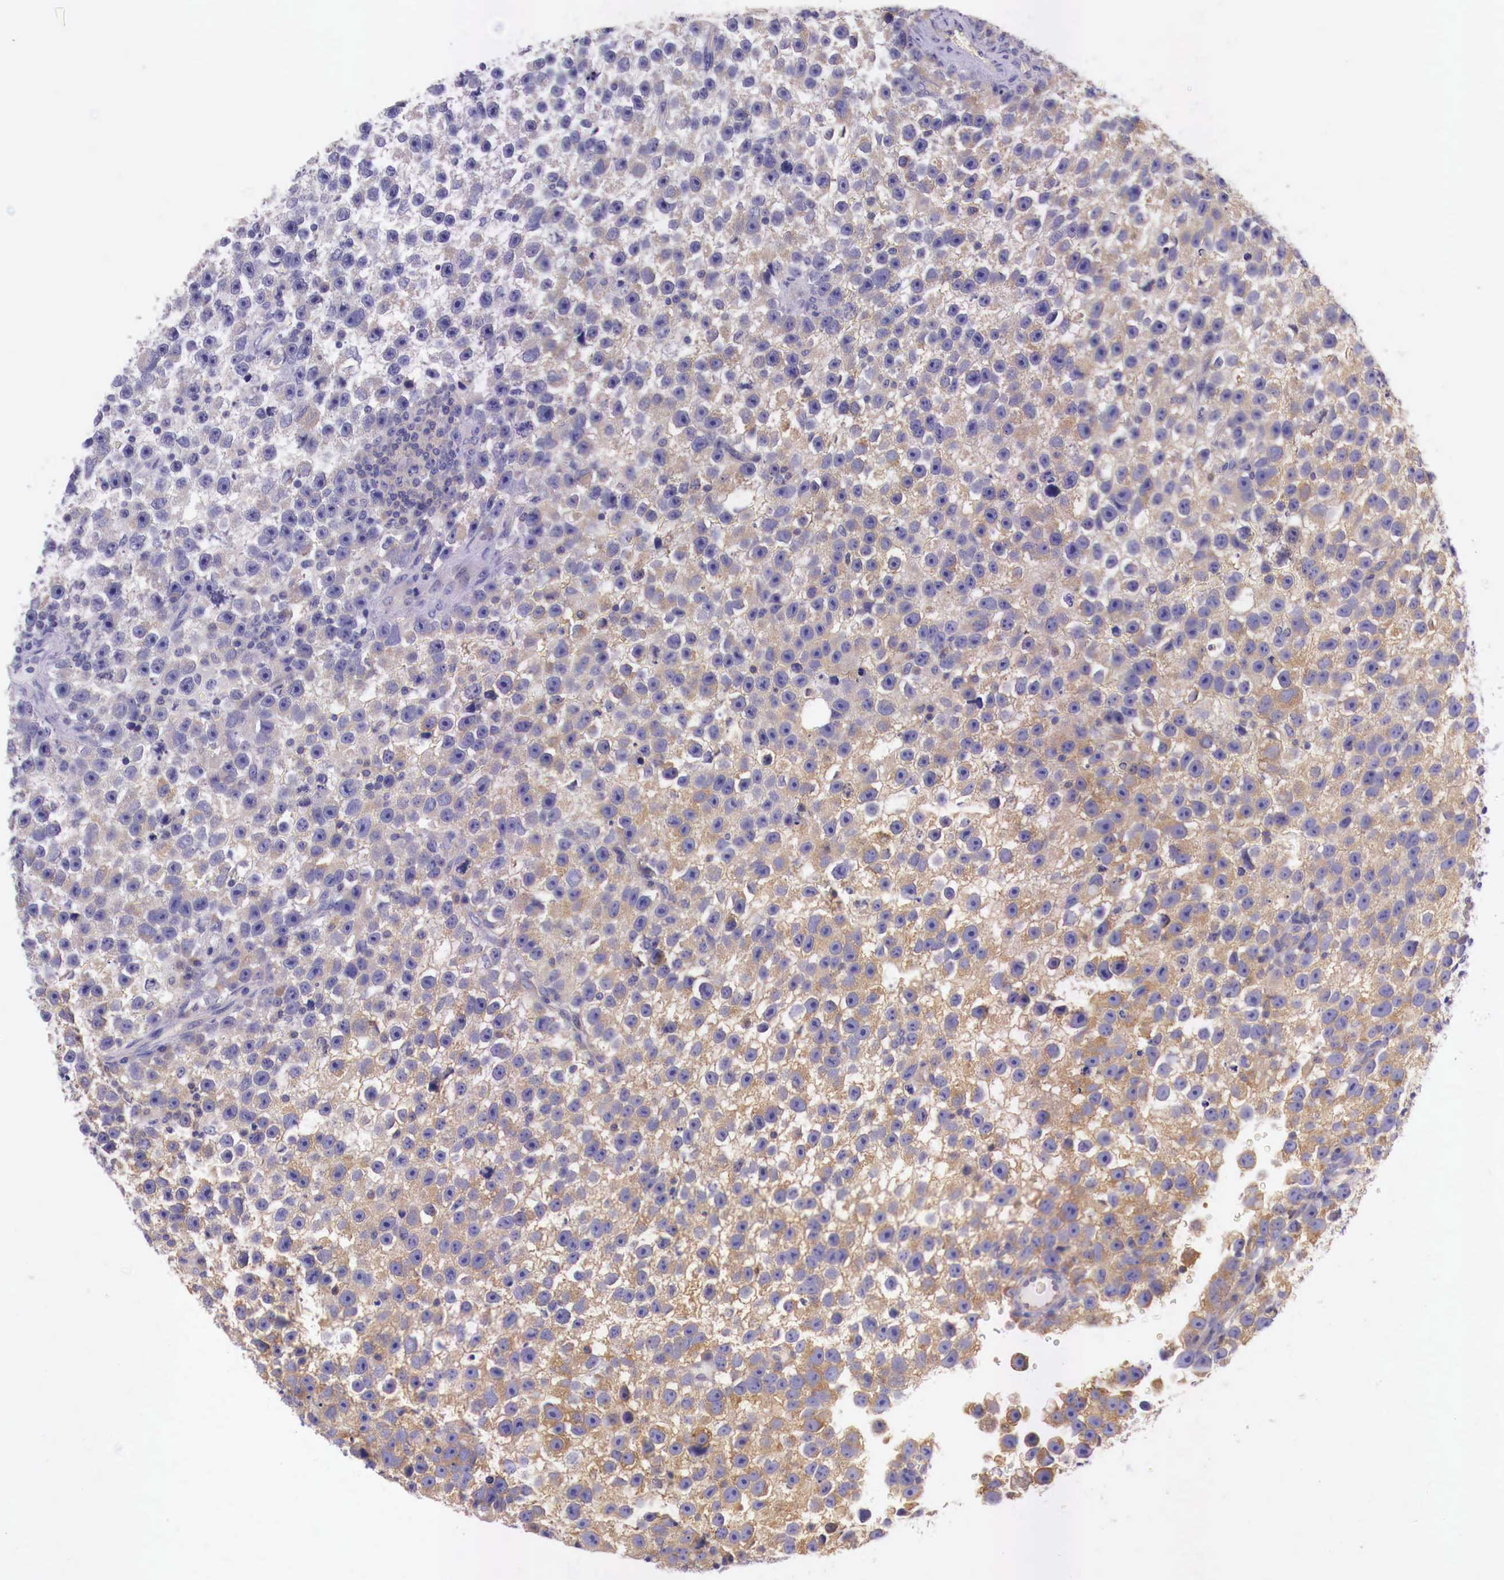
{"staining": {"intensity": "weak", "quantity": "25%-75%", "location": "cytoplasmic/membranous"}, "tissue": "testis cancer", "cell_type": "Tumor cells", "image_type": "cancer", "snomed": [{"axis": "morphology", "description": "Seminoma, NOS"}, {"axis": "topography", "description": "Testis"}], "caption": "Brown immunohistochemical staining in human seminoma (testis) shows weak cytoplasmic/membranous staining in about 25%-75% of tumor cells.", "gene": "GRIPAP1", "patient": {"sex": "male", "age": 33}}